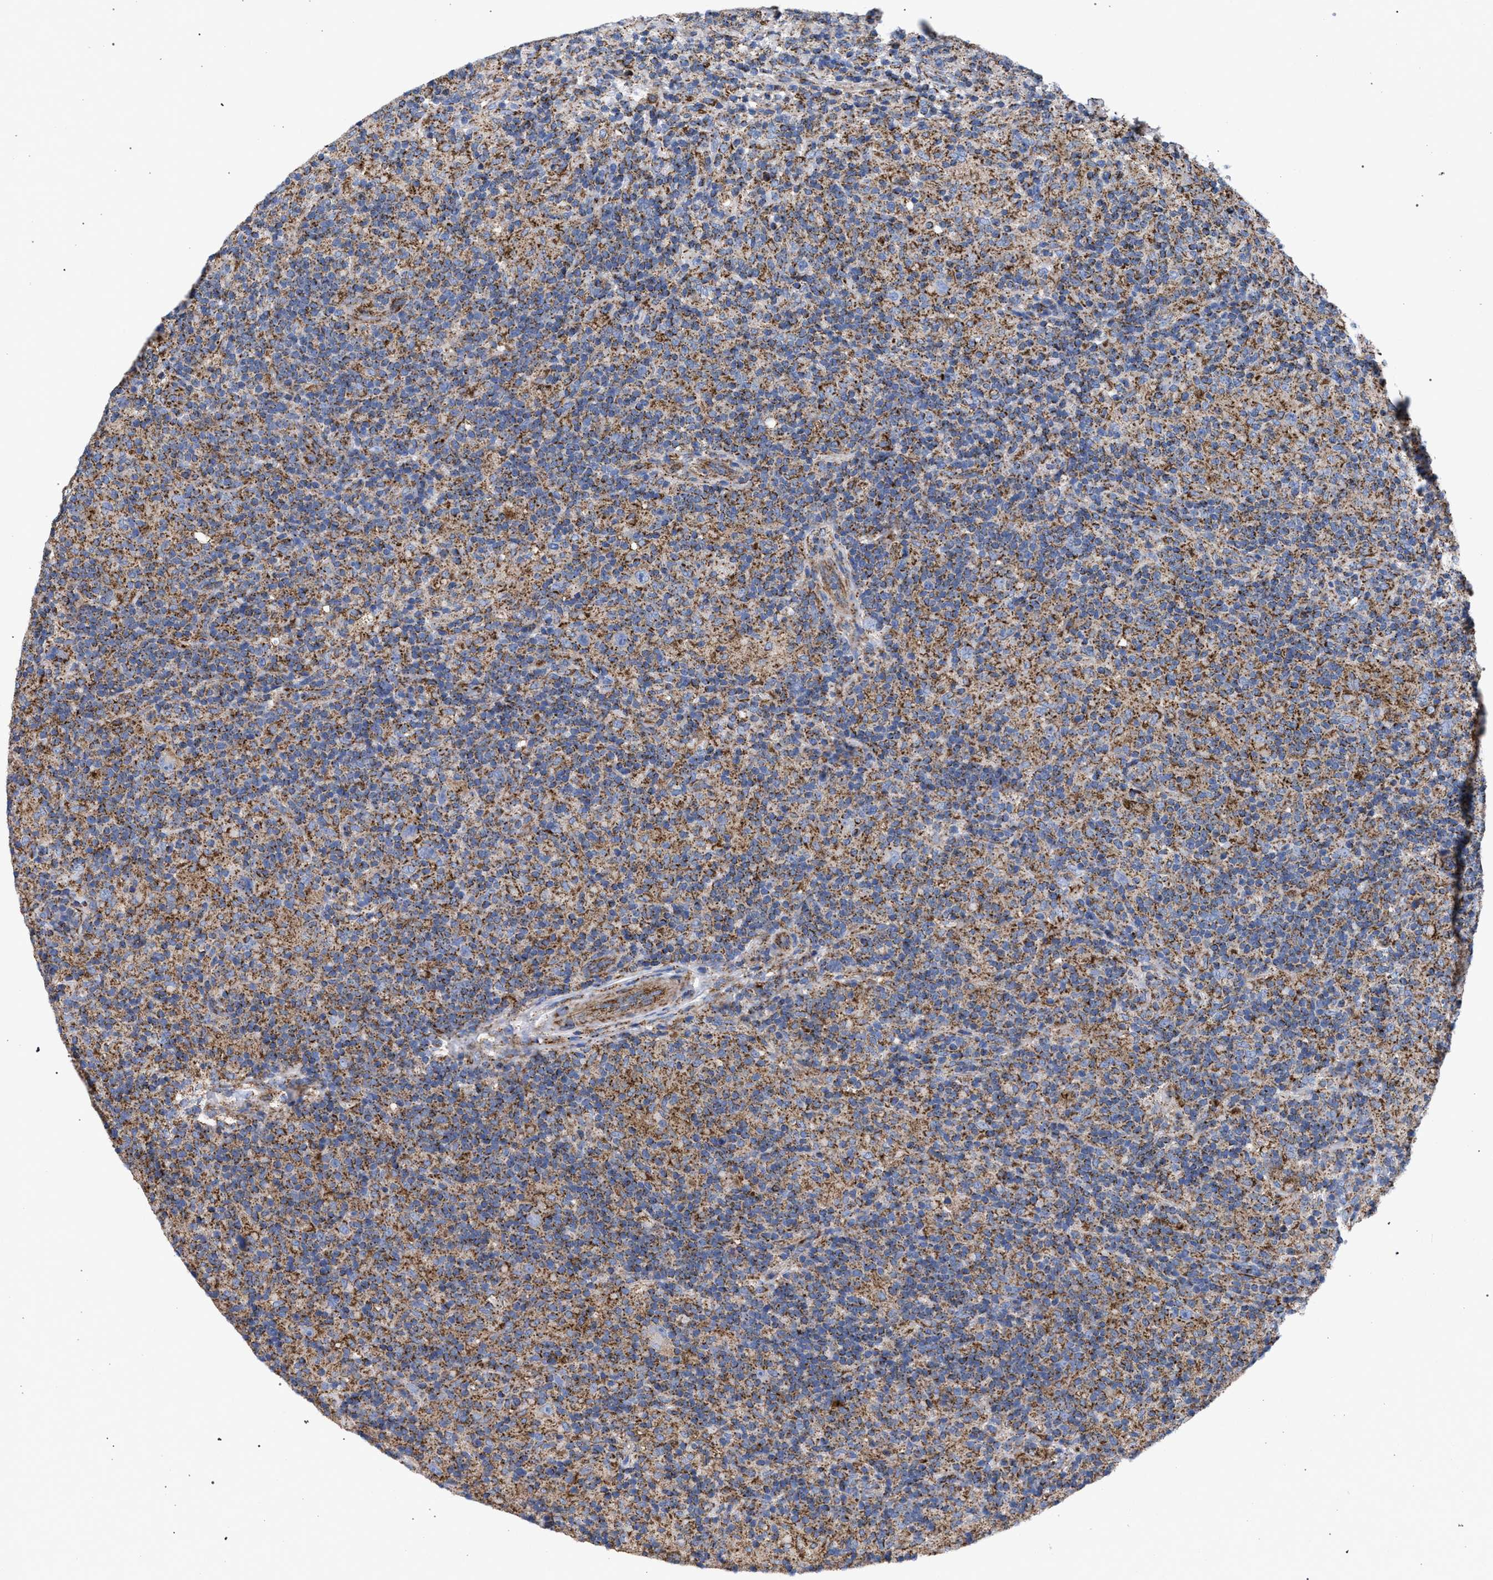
{"staining": {"intensity": "negative", "quantity": "none", "location": "none"}, "tissue": "lymphoma", "cell_type": "Tumor cells", "image_type": "cancer", "snomed": [{"axis": "morphology", "description": "Hodgkin's disease, NOS"}, {"axis": "topography", "description": "Lymph node"}], "caption": "Histopathology image shows no significant protein staining in tumor cells of lymphoma.", "gene": "ACADS", "patient": {"sex": "male", "age": 70}}